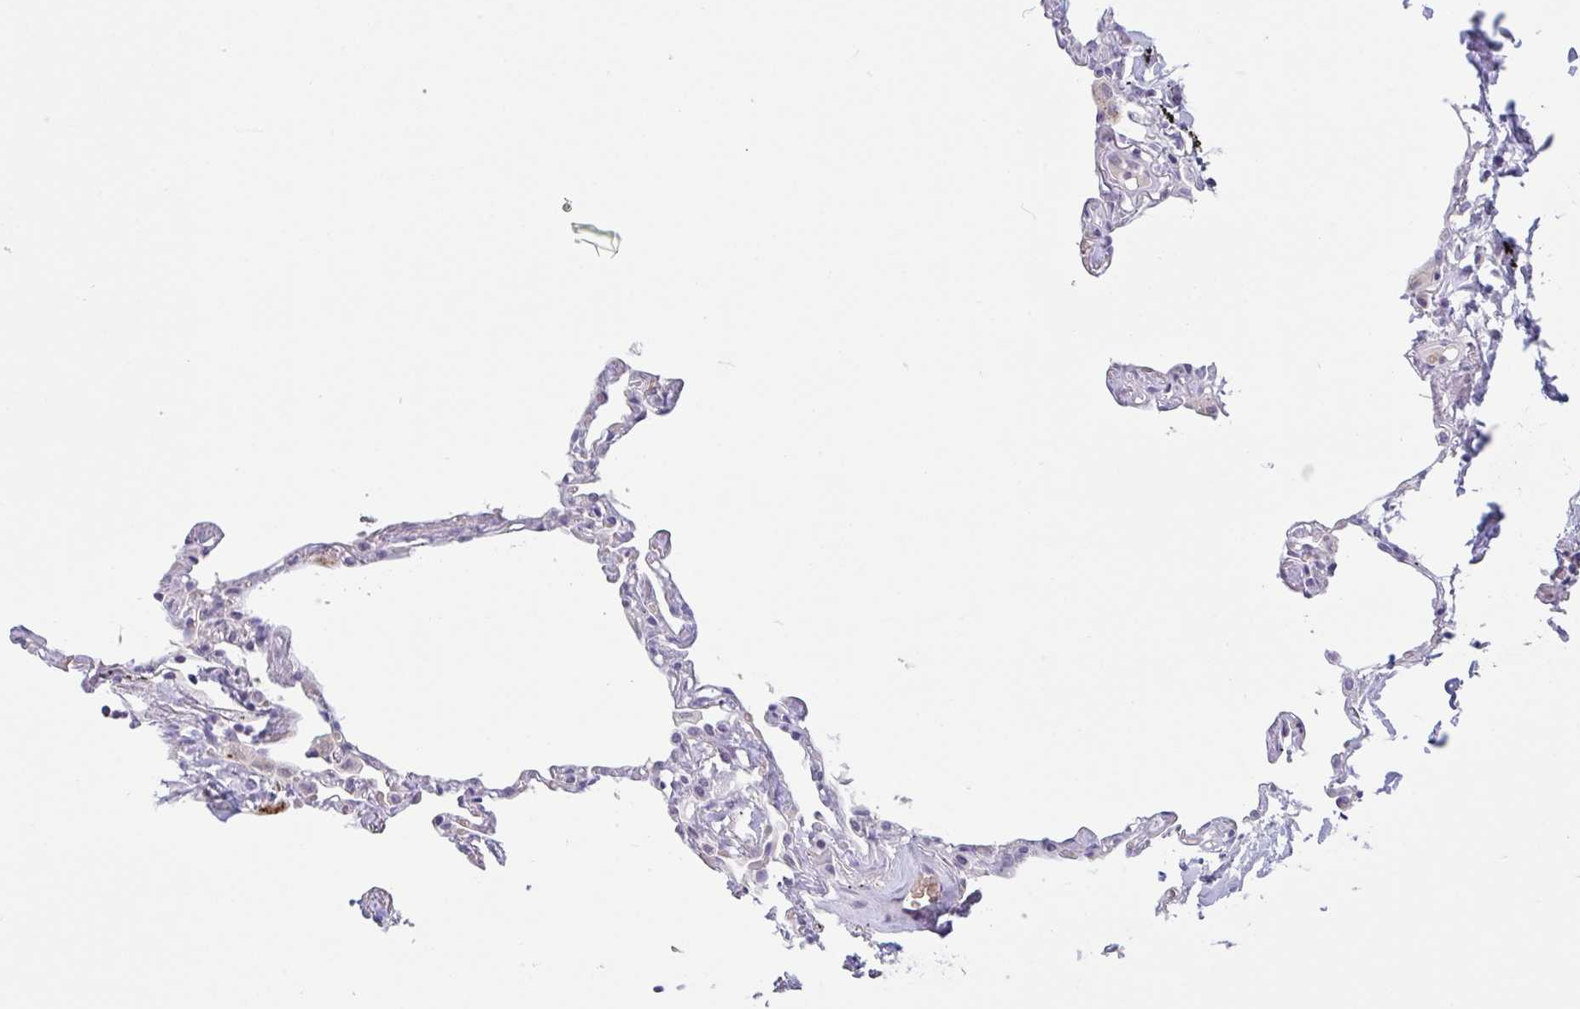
{"staining": {"intensity": "negative", "quantity": "none", "location": "none"}, "tissue": "lung", "cell_type": "Alveolar cells", "image_type": "normal", "snomed": [{"axis": "morphology", "description": "Normal tissue, NOS"}, {"axis": "topography", "description": "Lung"}], "caption": "Alveolar cells show no significant protein staining in normal lung. (DAB (3,3'-diaminobenzidine) IHC, high magnification).", "gene": "RHAG", "patient": {"sex": "female", "age": 67}}